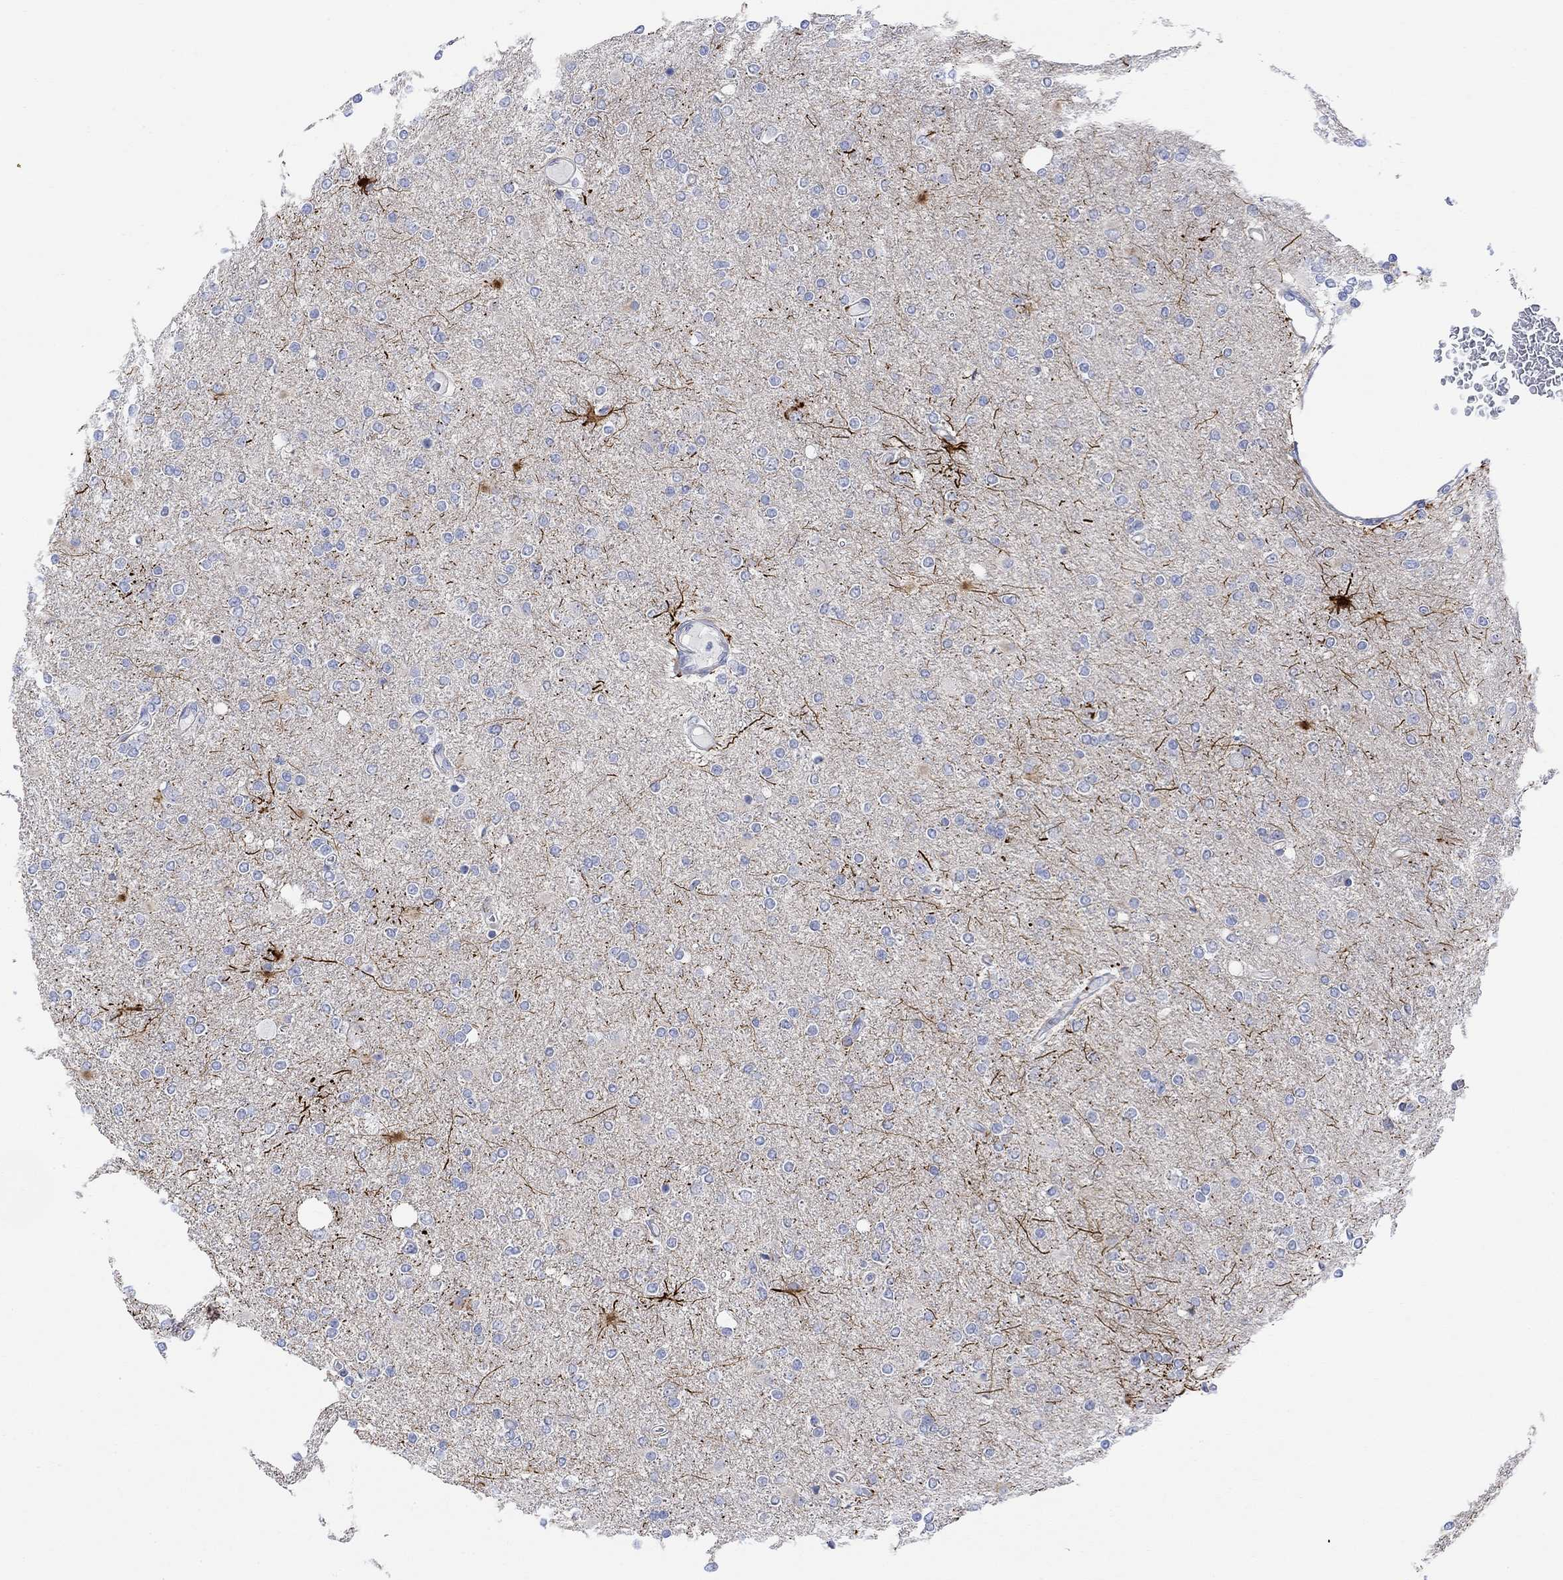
{"staining": {"intensity": "negative", "quantity": "none", "location": "none"}, "tissue": "glioma", "cell_type": "Tumor cells", "image_type": "cancer", "snomed": [{"axis": "morphology", "description": "Glioma, malignant, High grade"}, {"axis": "topography", "description": "Cerebral cortex"}], "caption": "This is an IHC micrograph of malignant glioma (high-grade). There is no expression in tumor cells.", "gene": "ARSK", "patient": {"sex": "male", "age": 70}}